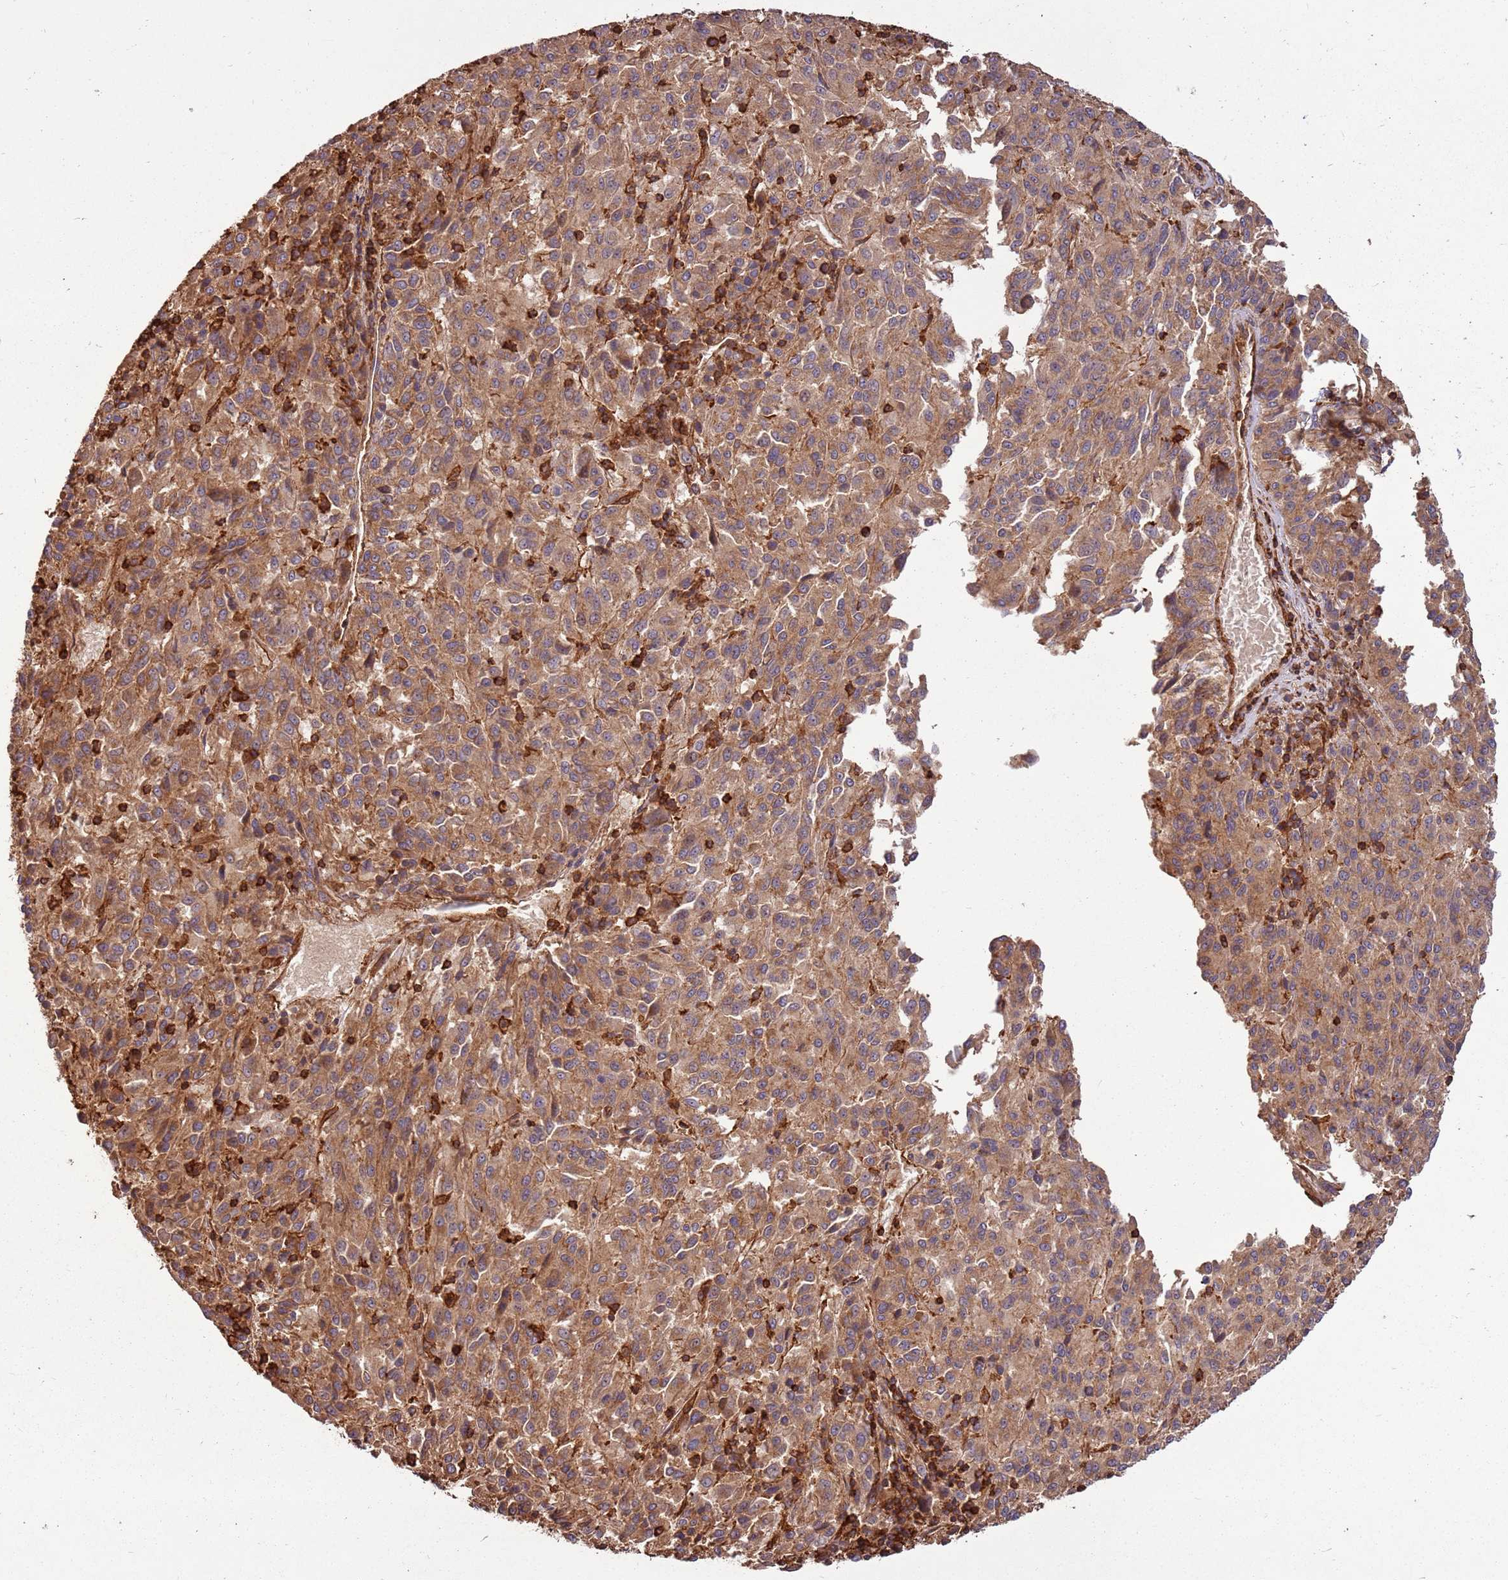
{"staining": {"intensity": "moderate", "quantity": ">75%", "location": "cytoplasmic/membranous"}, "tissue": "melanoma", "cell_type": "Tumor cells", "image_type": "cancer", "snomed": [{"axis": "morphology", "description": "Malignant melanoma, Metastatic site"}, {"axis": "topography", "description": "Lung"}], "caption": "Immunohistochemistry (IHC) (DAB (3,3'-diaminobenzidine)) staining of human melanoma reveals moderate cytoplasmic/membranous protein positivity in approximately >75% of tumor cells.", "gene": "ACVR2A", "patient": {"sex": "male", "age": 64}}